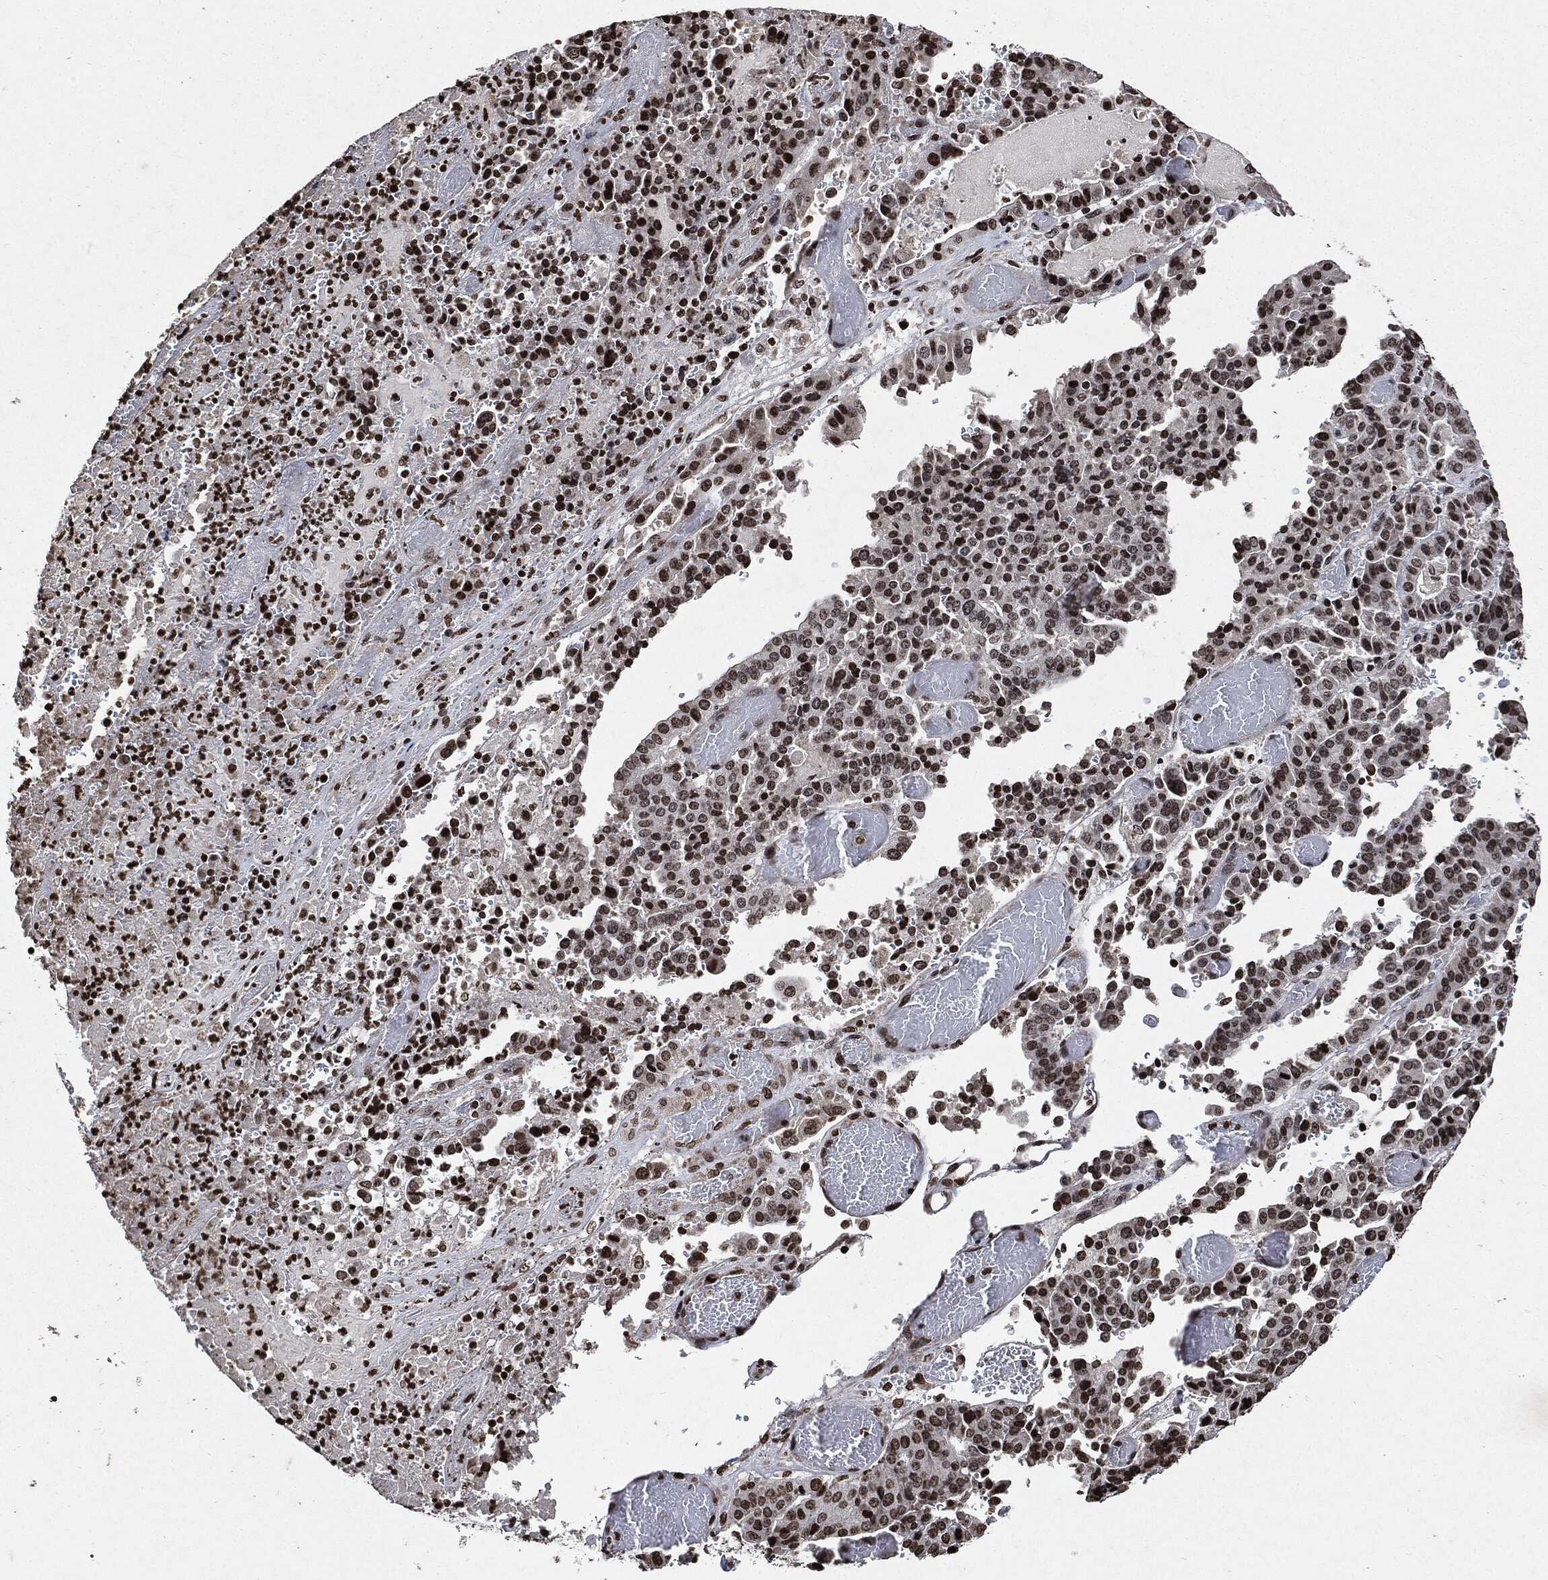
{"staining": {"intensity": "moderate", "quantity": ">75%", "location": "nuclear"}, "tissue": "stomach cancer", "cell_type": "Tumor cells", "image_type": "cancer", "snomed": [{"axis": "morphology", "description": "Adenocarcinoma, NOS"}, {"axis": "topography", "description": "Stomach"}], "caption": "Protein staining of adenocarcinoma (stomach) tissue reveals moderate nuclear staining in about >75% of tumor cells. (DAB = brown stain, brightfield microscopy at high magnification).", "gene": "JUN", "patient": {"sex": "male", "age": 48}}